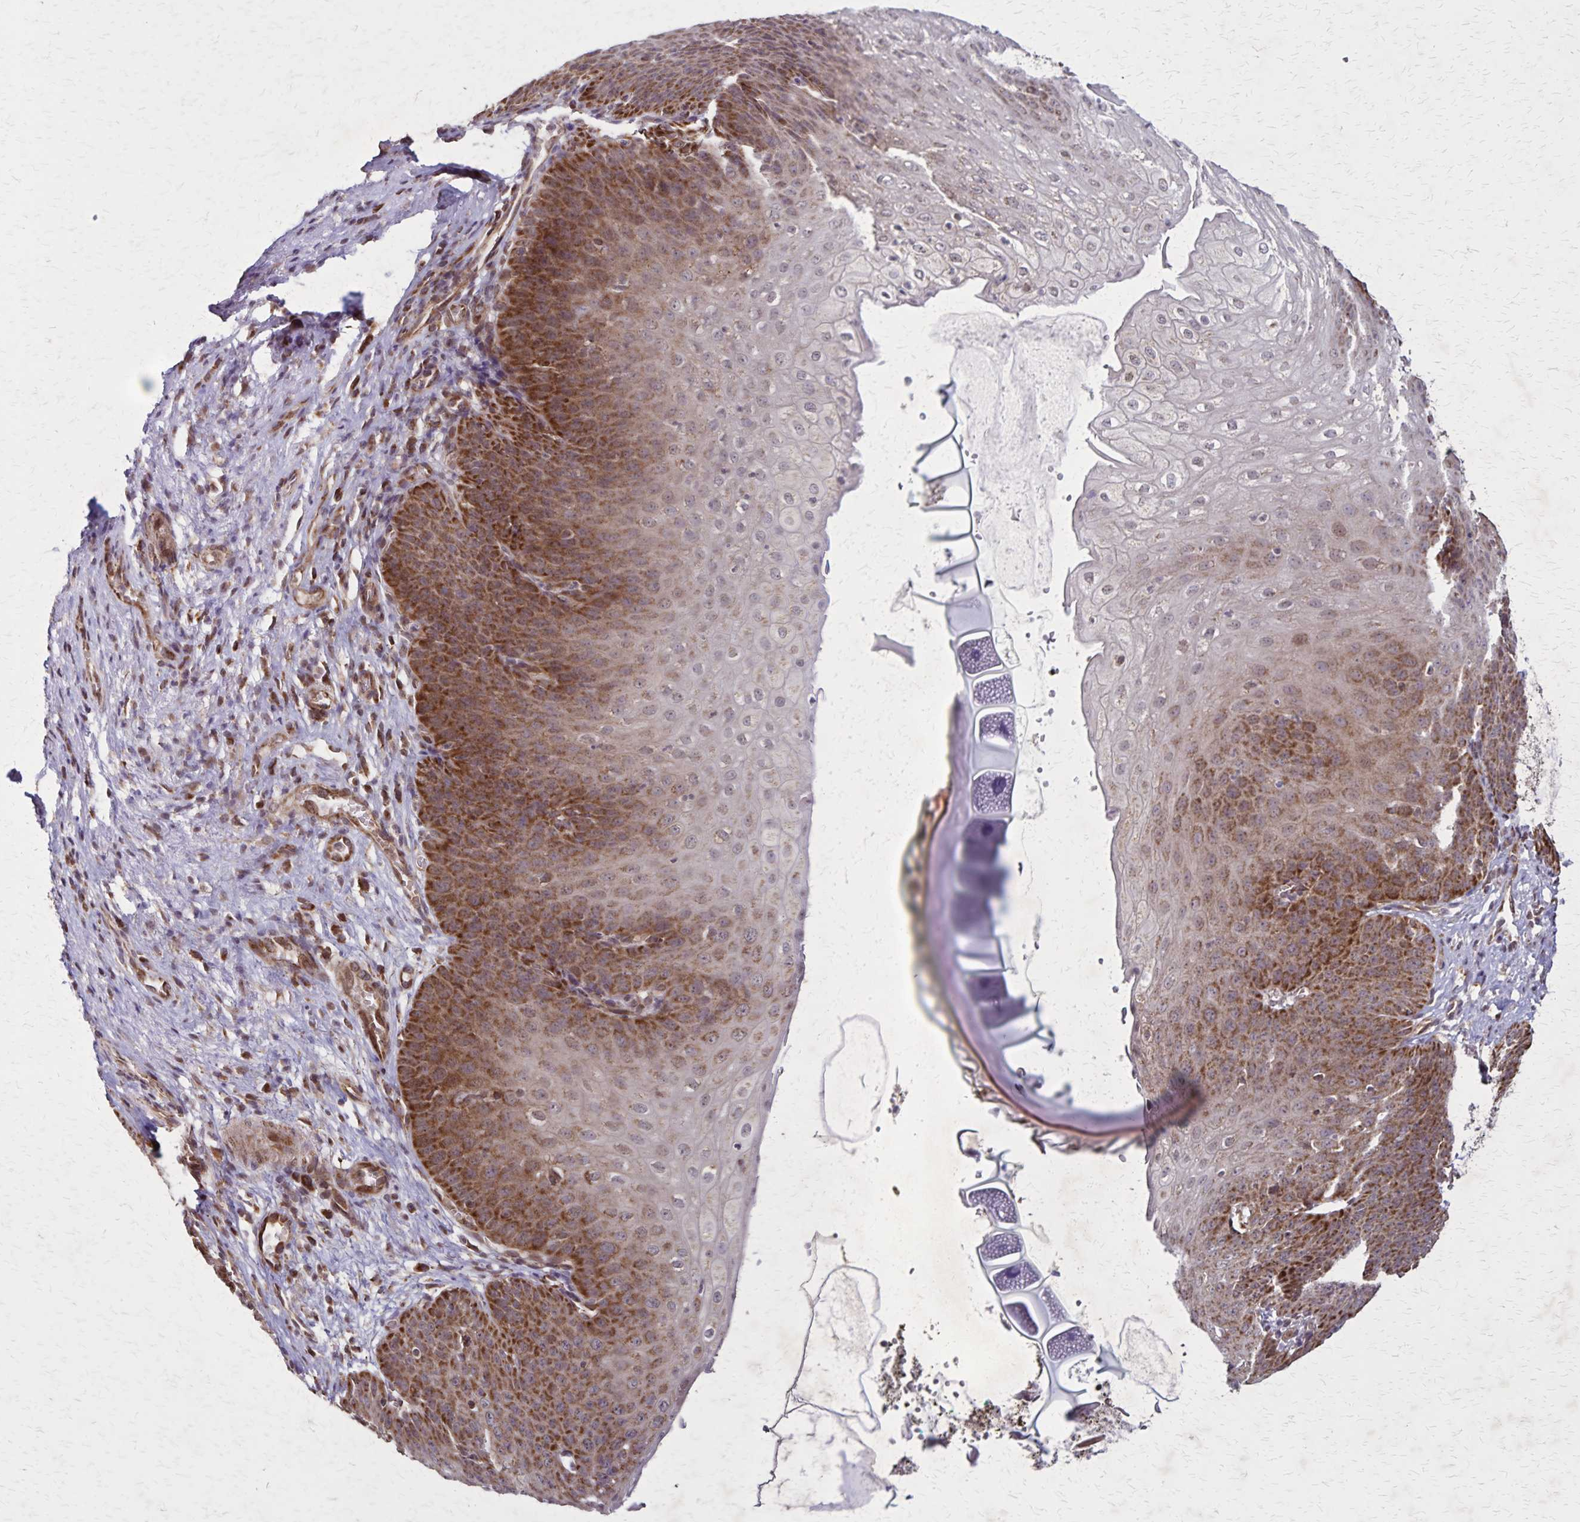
{"staining": {"intensity": "strong", "quantity": "25%-75%", "location": "cytoplasmic/membranous"}, "tissue": "esophagus", "cell_type": "Squamous epithelial cells", "image_type": "normal", "snomed": [{"axis": "morphology", "description": "Normal tissue, NOS"}, {"axis": "topography", "description": "Esophagus"}], "caption": "Immunohistochemical staining of benign esophagus demonstrates high levels of strong cytoplasmic/membranous expression in approximately 25%-75% of squamous epithelial cells.", "gene": "NFS1", "patient": {"sex": "male", "age": 71}}